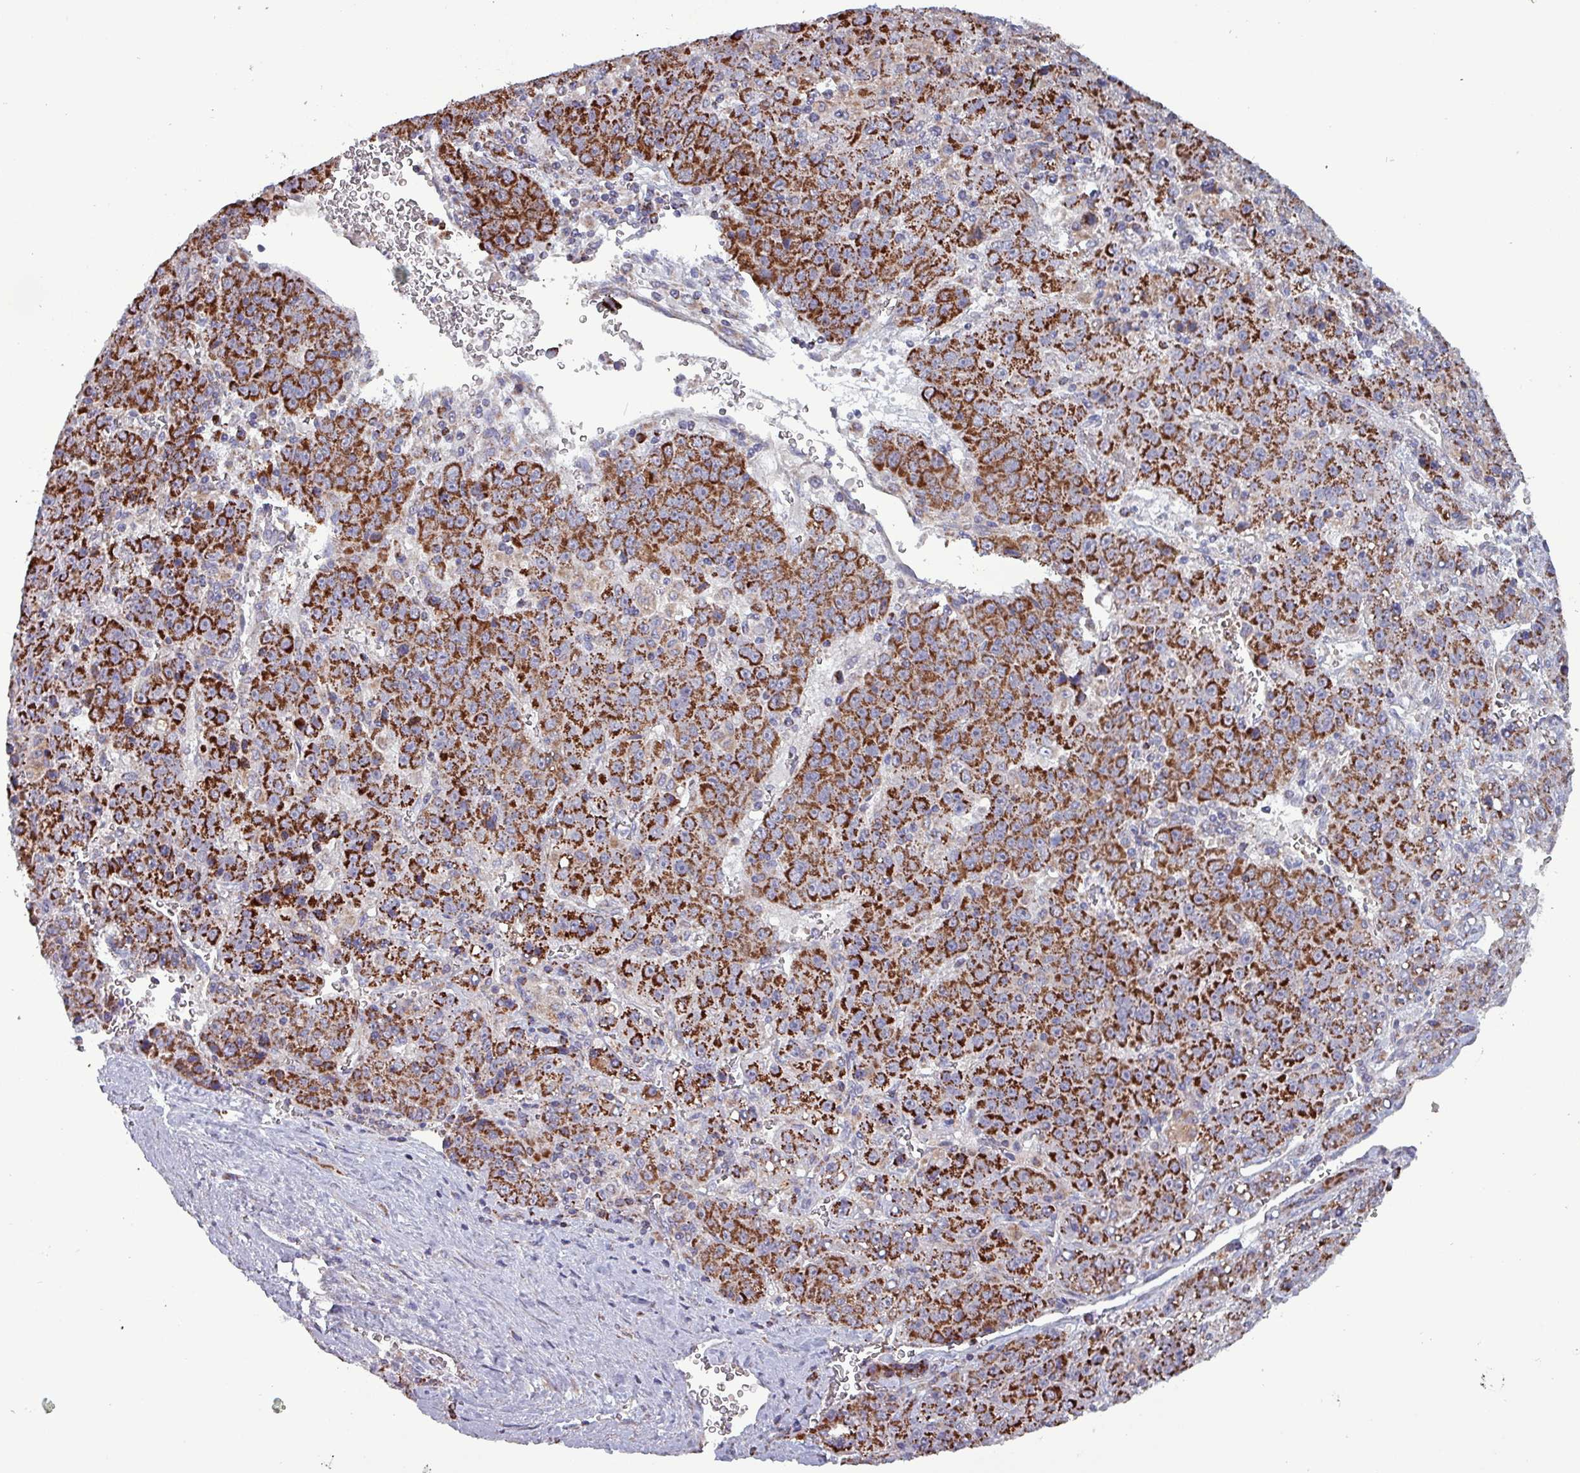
{"staining": {"intensity": "strong", "quantity": ">75%", "location": "cytoplasmic/membranous"}, "tissue": "liver cancer", "cell_type": "Tumor cells", "image_type": "cancer", "snomed": [{"axis": "morphology", "description": "Carcinoma, Hepatocellular, NOS"}, {"axis": "topography", "description": "Liver"}], "caption": "The image shows staining of liver cancer, revealing strong cytoplasmic/membranous protein expression (brown color) within tumor cells.", "gene": "ZNF322", "patient": {"sex": "female", "age": 53}}